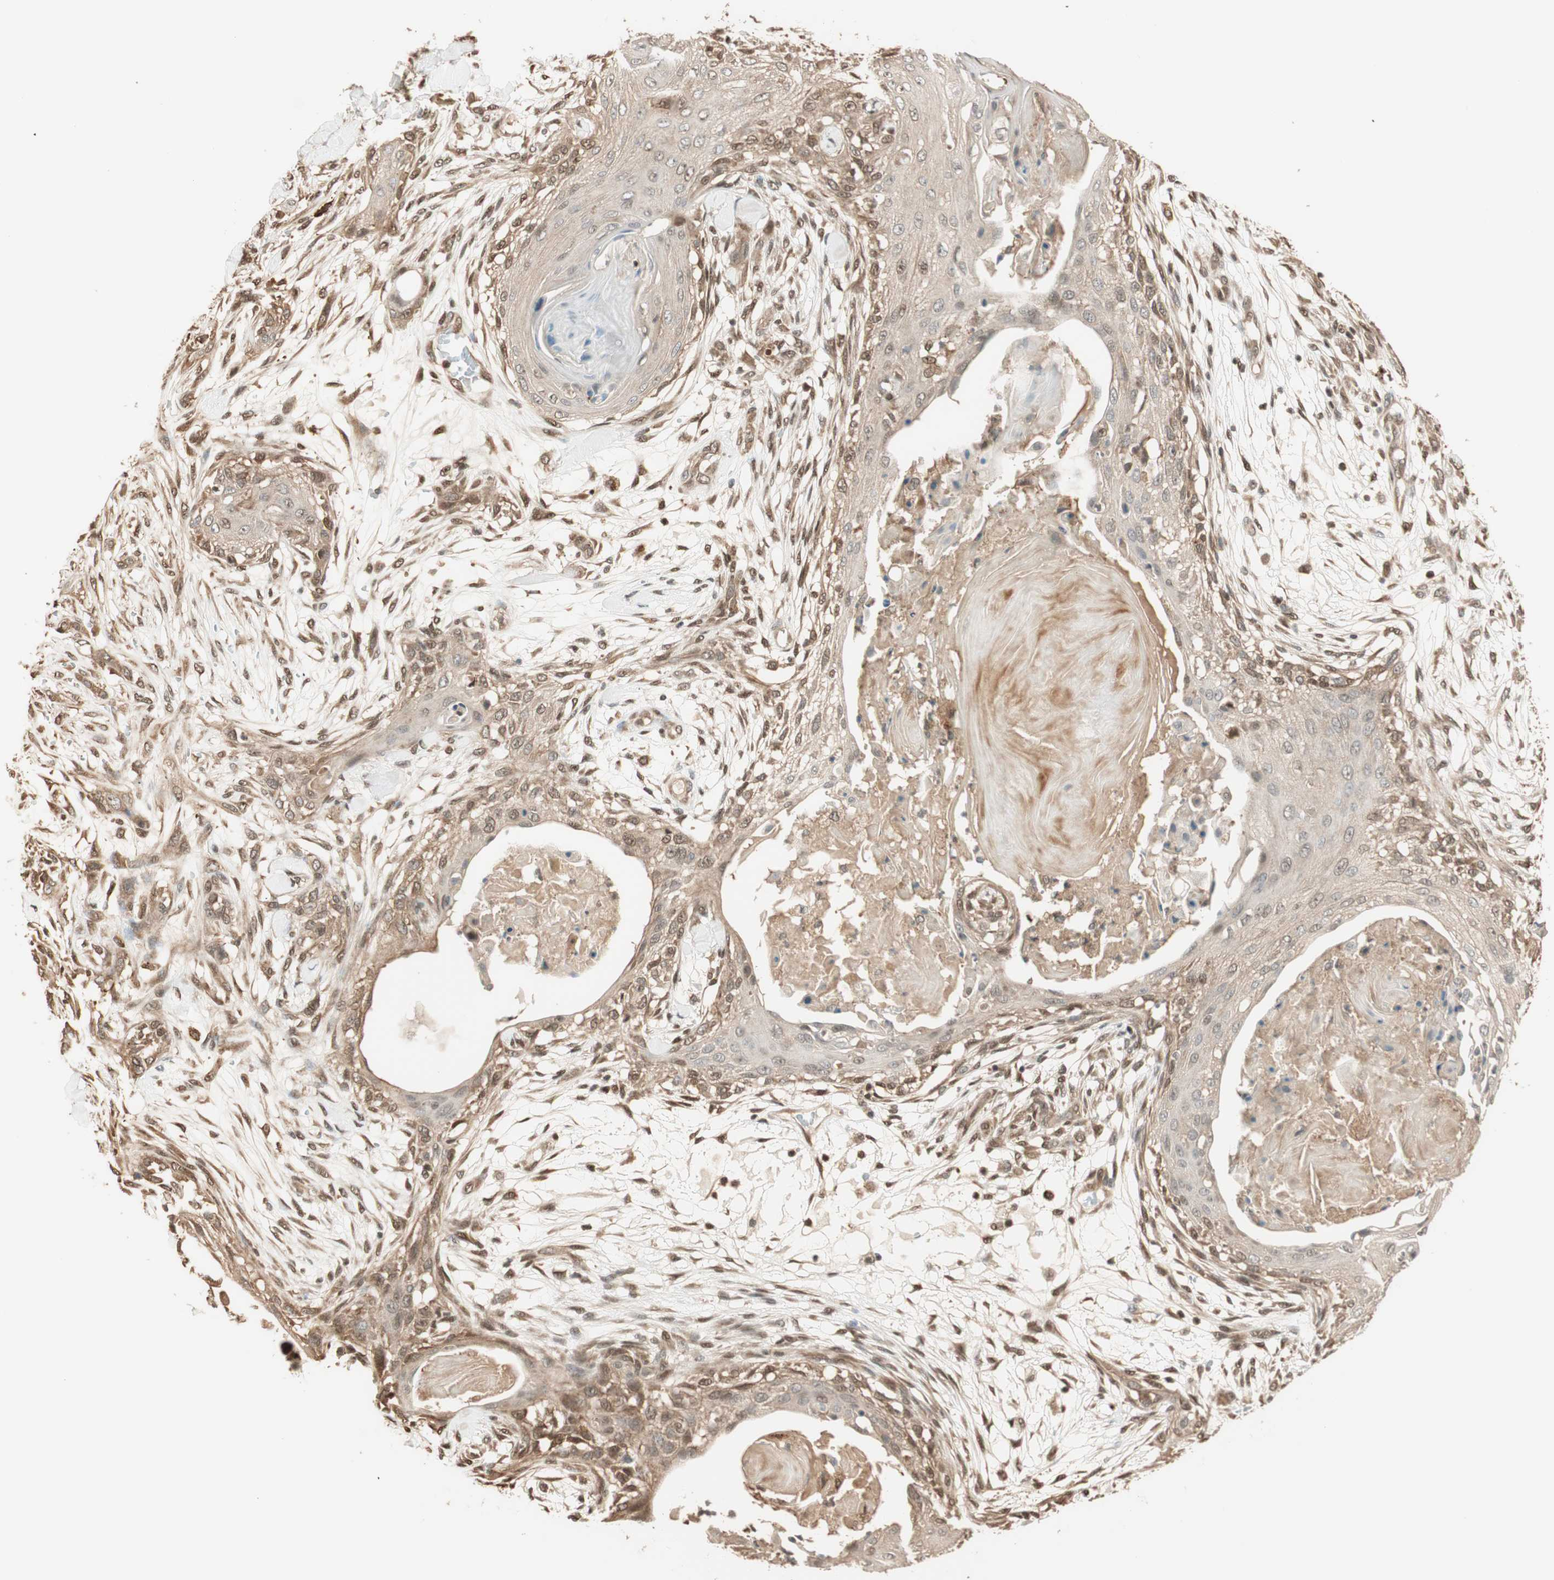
{"staining": {"intensity": "moderate", "quantity": ">75%", "location": "cytoplasmic/membranous,nuclear"}, "tissue": "skin cancer", "cell_type": "Tumor cells", "image_type": "cancer", "snomed": [{"axis": "morphology", "description": "Squamous cell carcinoma, NOS"}, {"axis": "topography", "description": "Skin"}], "caption": "A photomicrograph of human squamous cell carcinoma (skin) stained for a protein demonstrates moderate cytoplasmic/membranous and nuclear brown staining in tumor cells.", "gene": "ZNF443", "patient": {"sex": "female", "age": 59}}